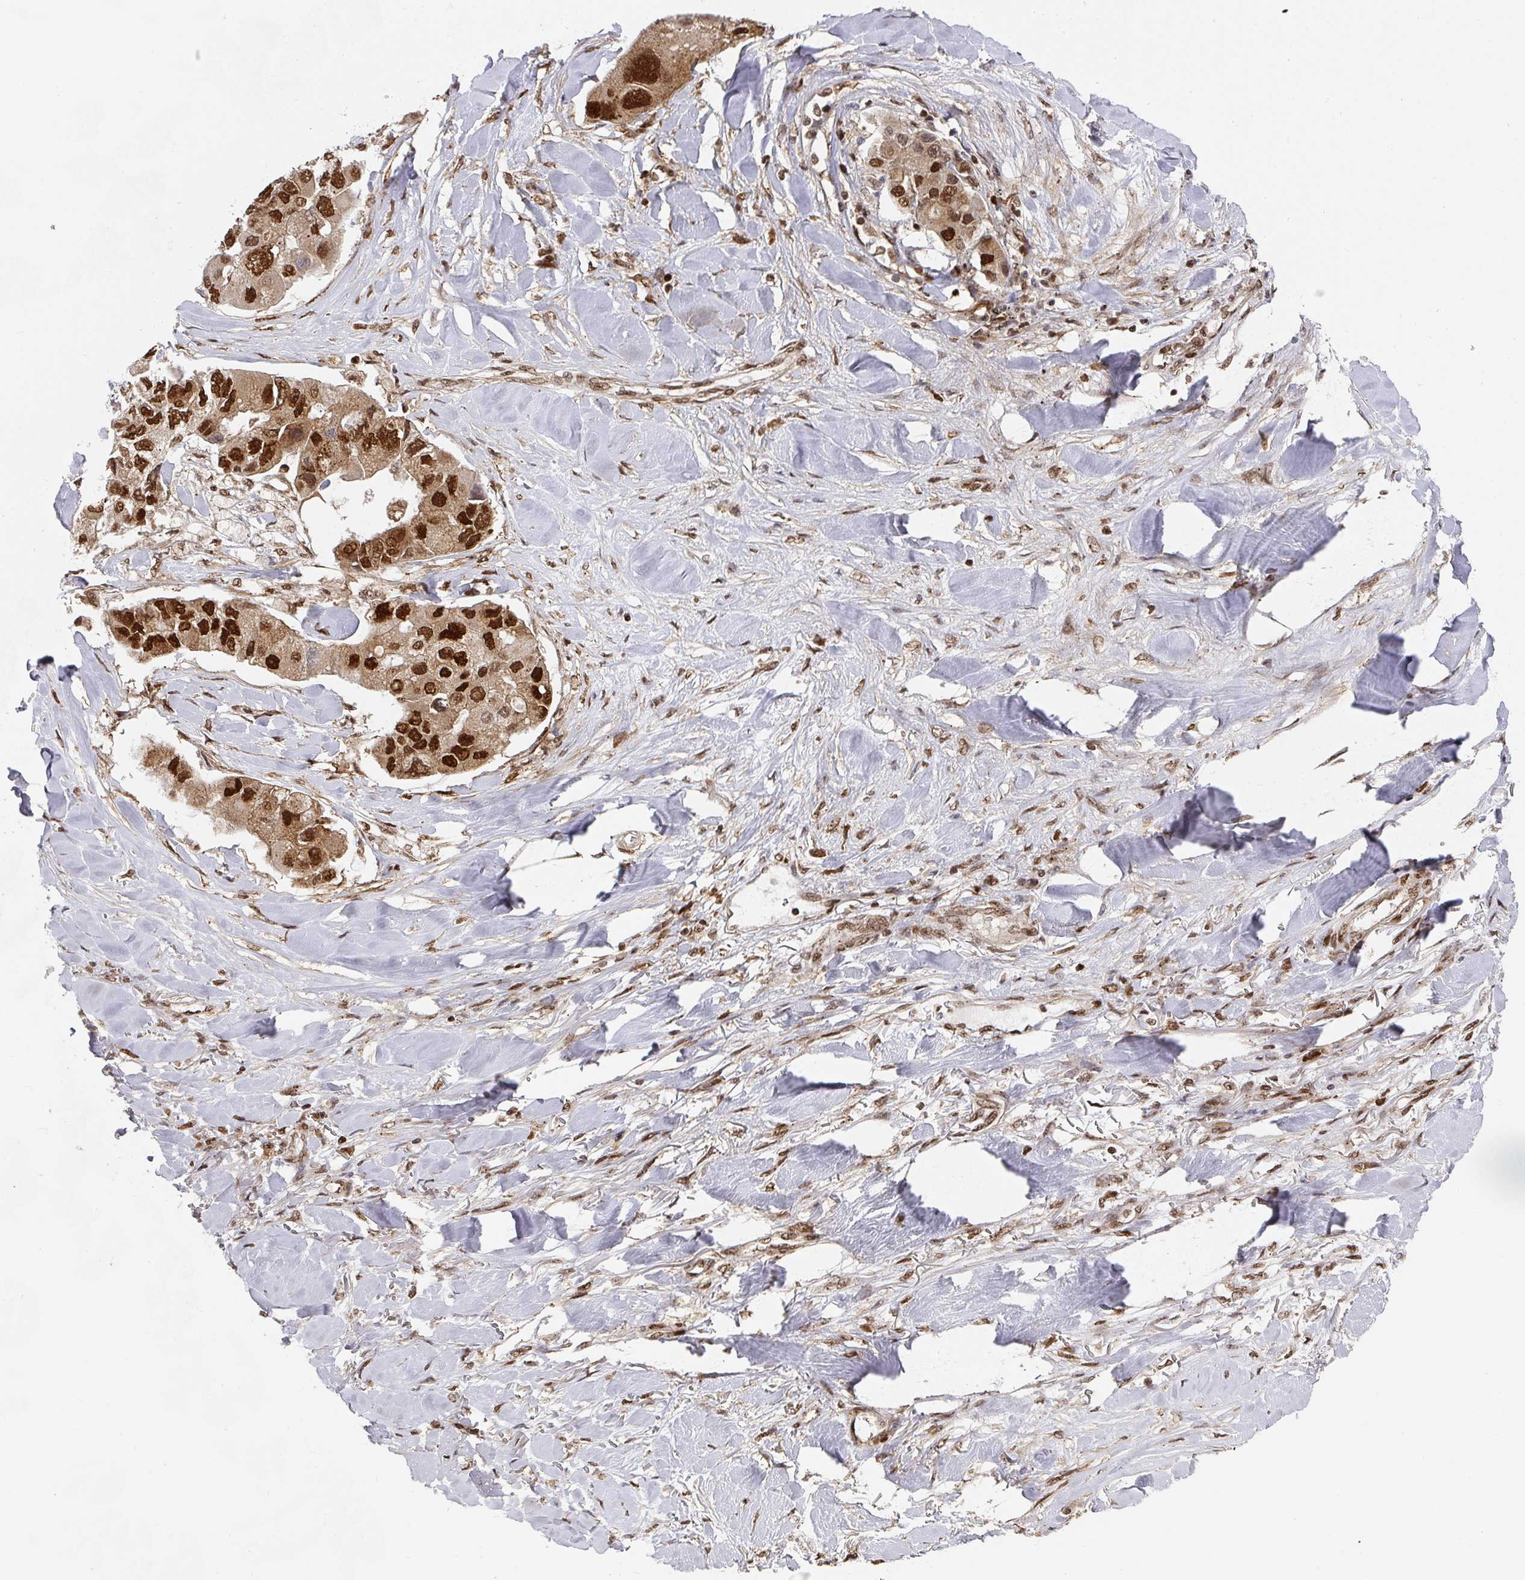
{"staining": {"intensity": "strong", "quantity": ">75%", "location": "nuclear"}, "tissue": "lung cancer", "cell_type": "Tumor cells", "image_type": "cancer", "snomed": [{"axis": "morphology", "description": "Adenocarcinoma, NOS"}, {"axis": "topography", "description": "Lung"}], "caption": "Strong nuclear expression for a protein is appreciated in about >75% of tumor cells of lung cancer using immunohistochemistry (IHC).", "gene": "DIDO1", "patient": {"sex": "female", "age": 54}}